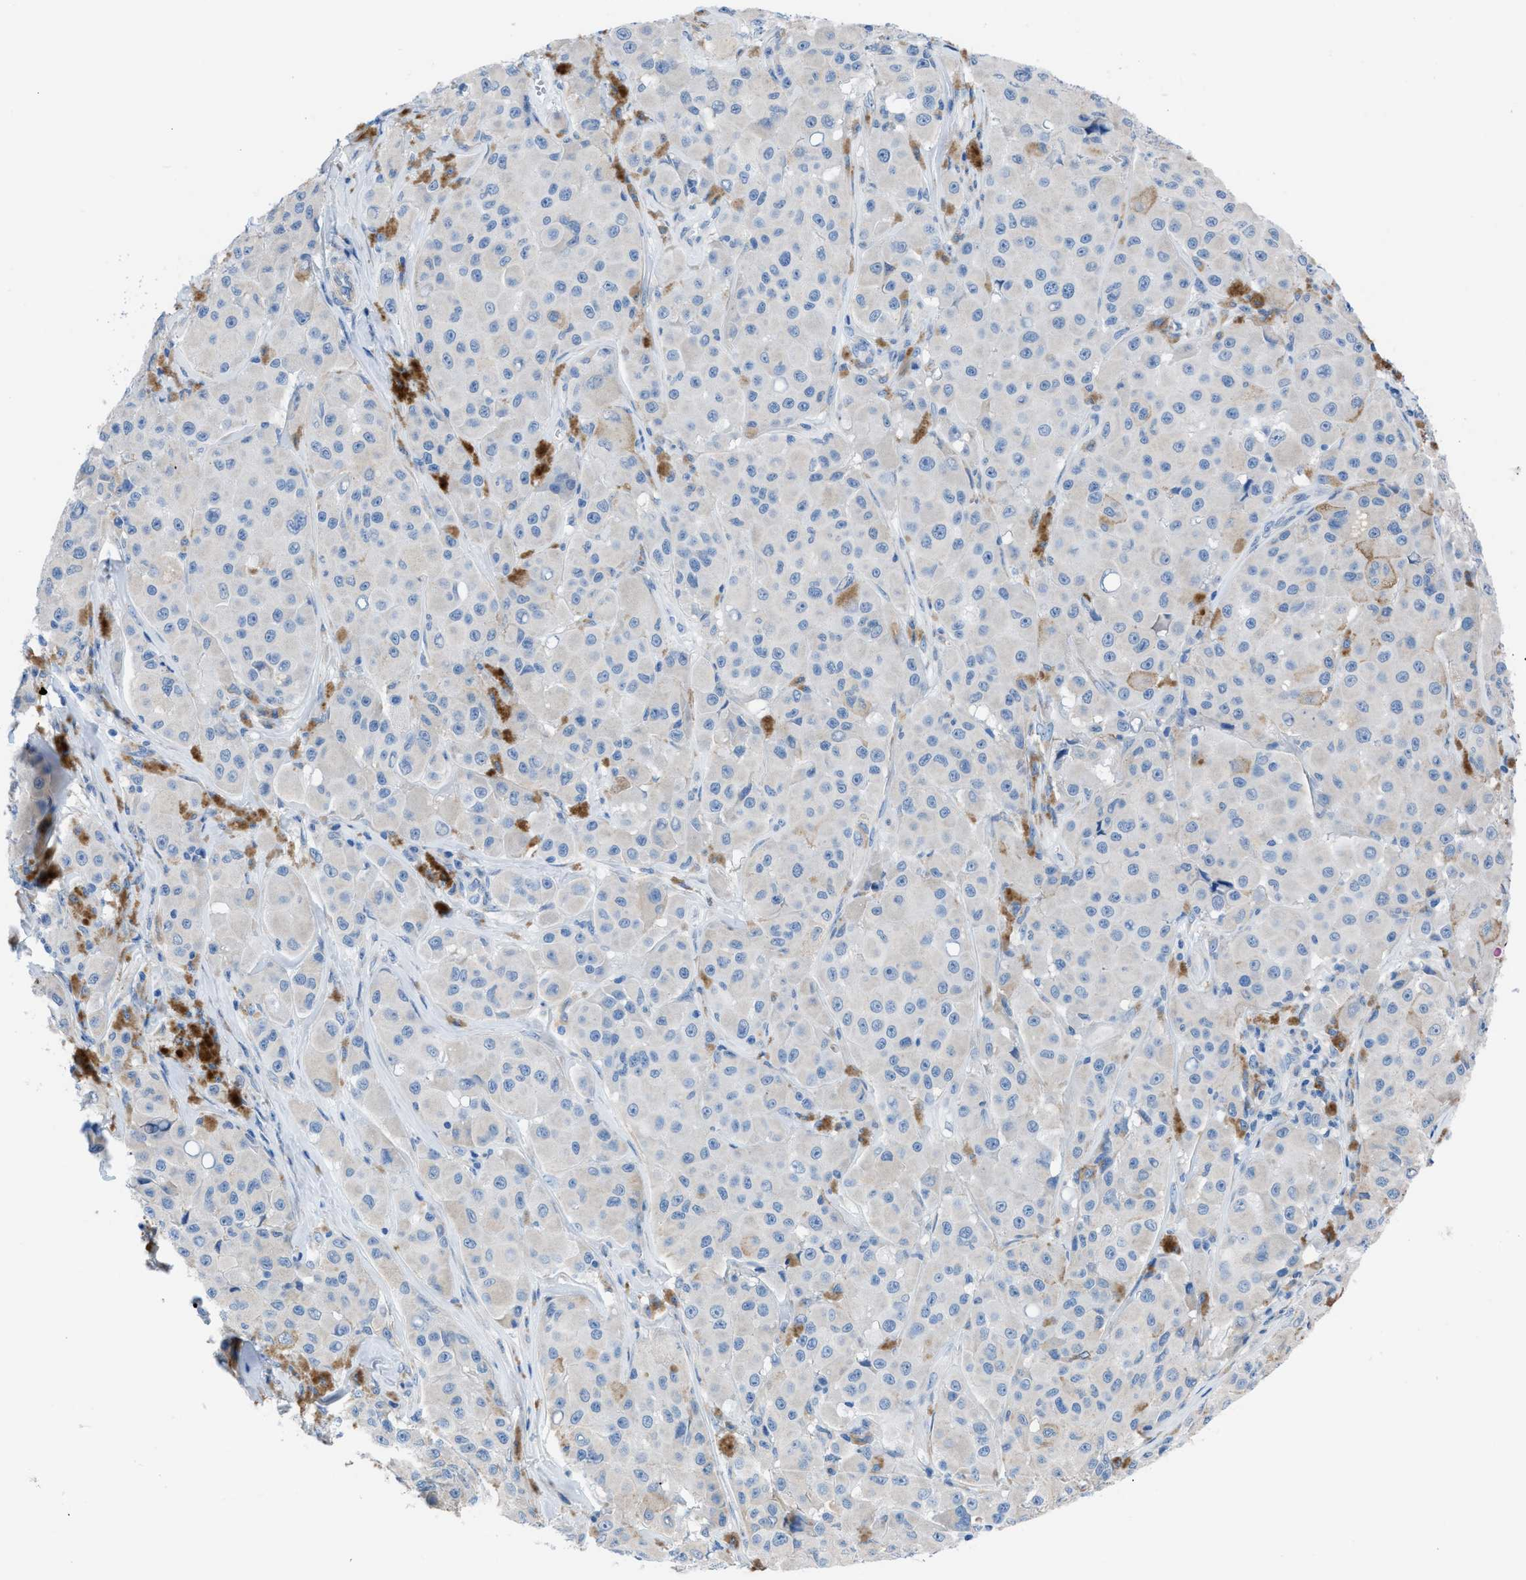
{"staining": {"intensity": "negative", "quantity": "none", "location": "none"}, "tissue": "melanoma", "cell_type": "Tumor cells", "image_type": "cancer", "snomed": [{"axis": "morphology", "description": "Malignant melanoma, NOS"}, {"axis": "topography", "description": "Skin"}], "caption": "Human melanoma stained for a protein using immunohistochemistry (IHC) reveals no positivity in tumor cells.", "gene": "ITPR1", "patient": {"sex": "male", "age": 84}}